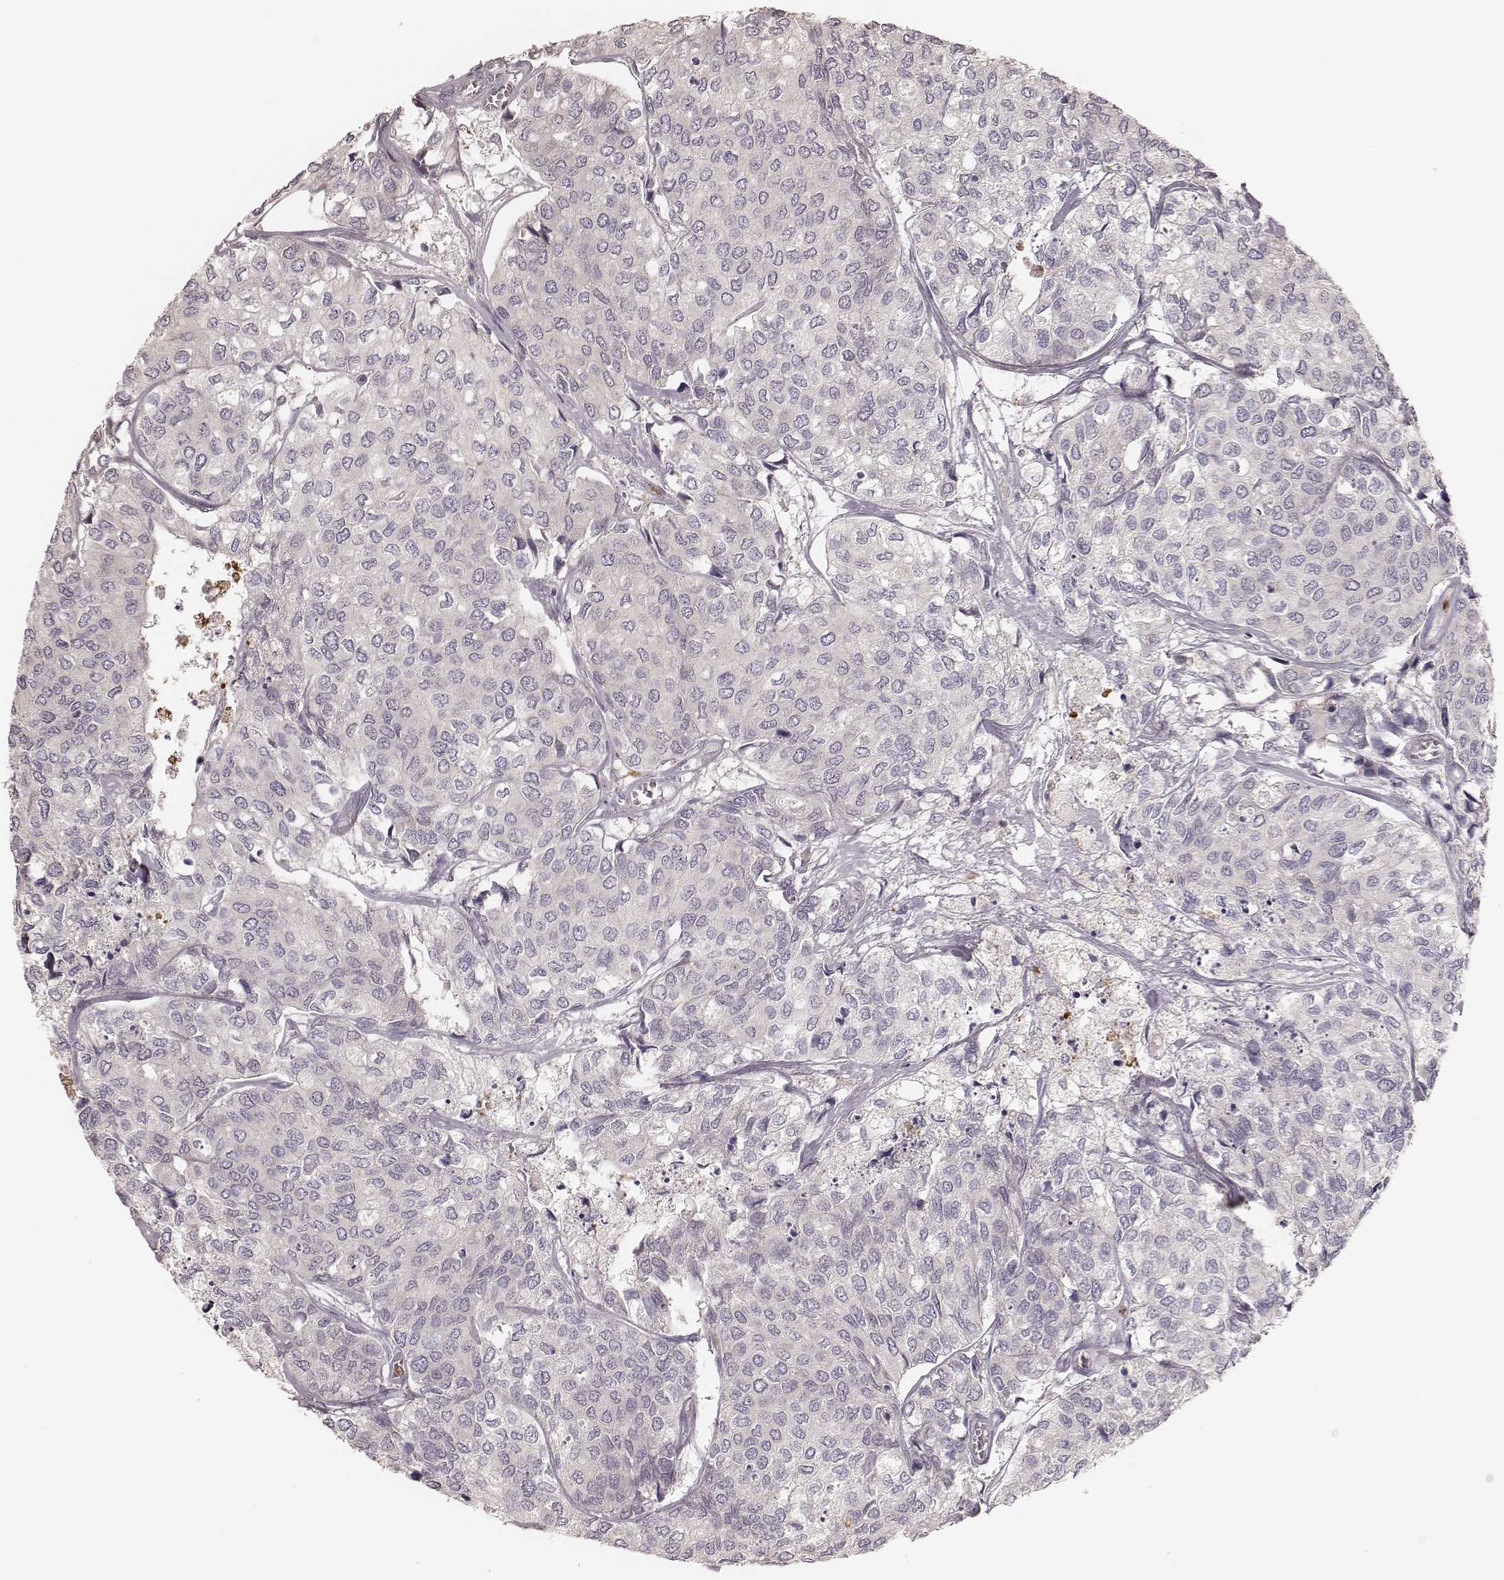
{"staining": {"intensity": "negative", "quantity": "none", "location": "none"}, "tissue": "urothelial cancer", "cell_type": "Tumor cells", "image_type": "cancer", "snomed": [{"axis": "morphology", "description": "Urothelial carcinoma, High grade"}, {"axis": "topography", "description": "Urinary bladder"}], "caption": "High power microscopy micrograph of an IHC photomicrograph of high-grade urothelial carcinoma, revealing no significant staining in tumor cells.", "gene": "ABCA7", "patient": {"sex": "male", "age": 73}}